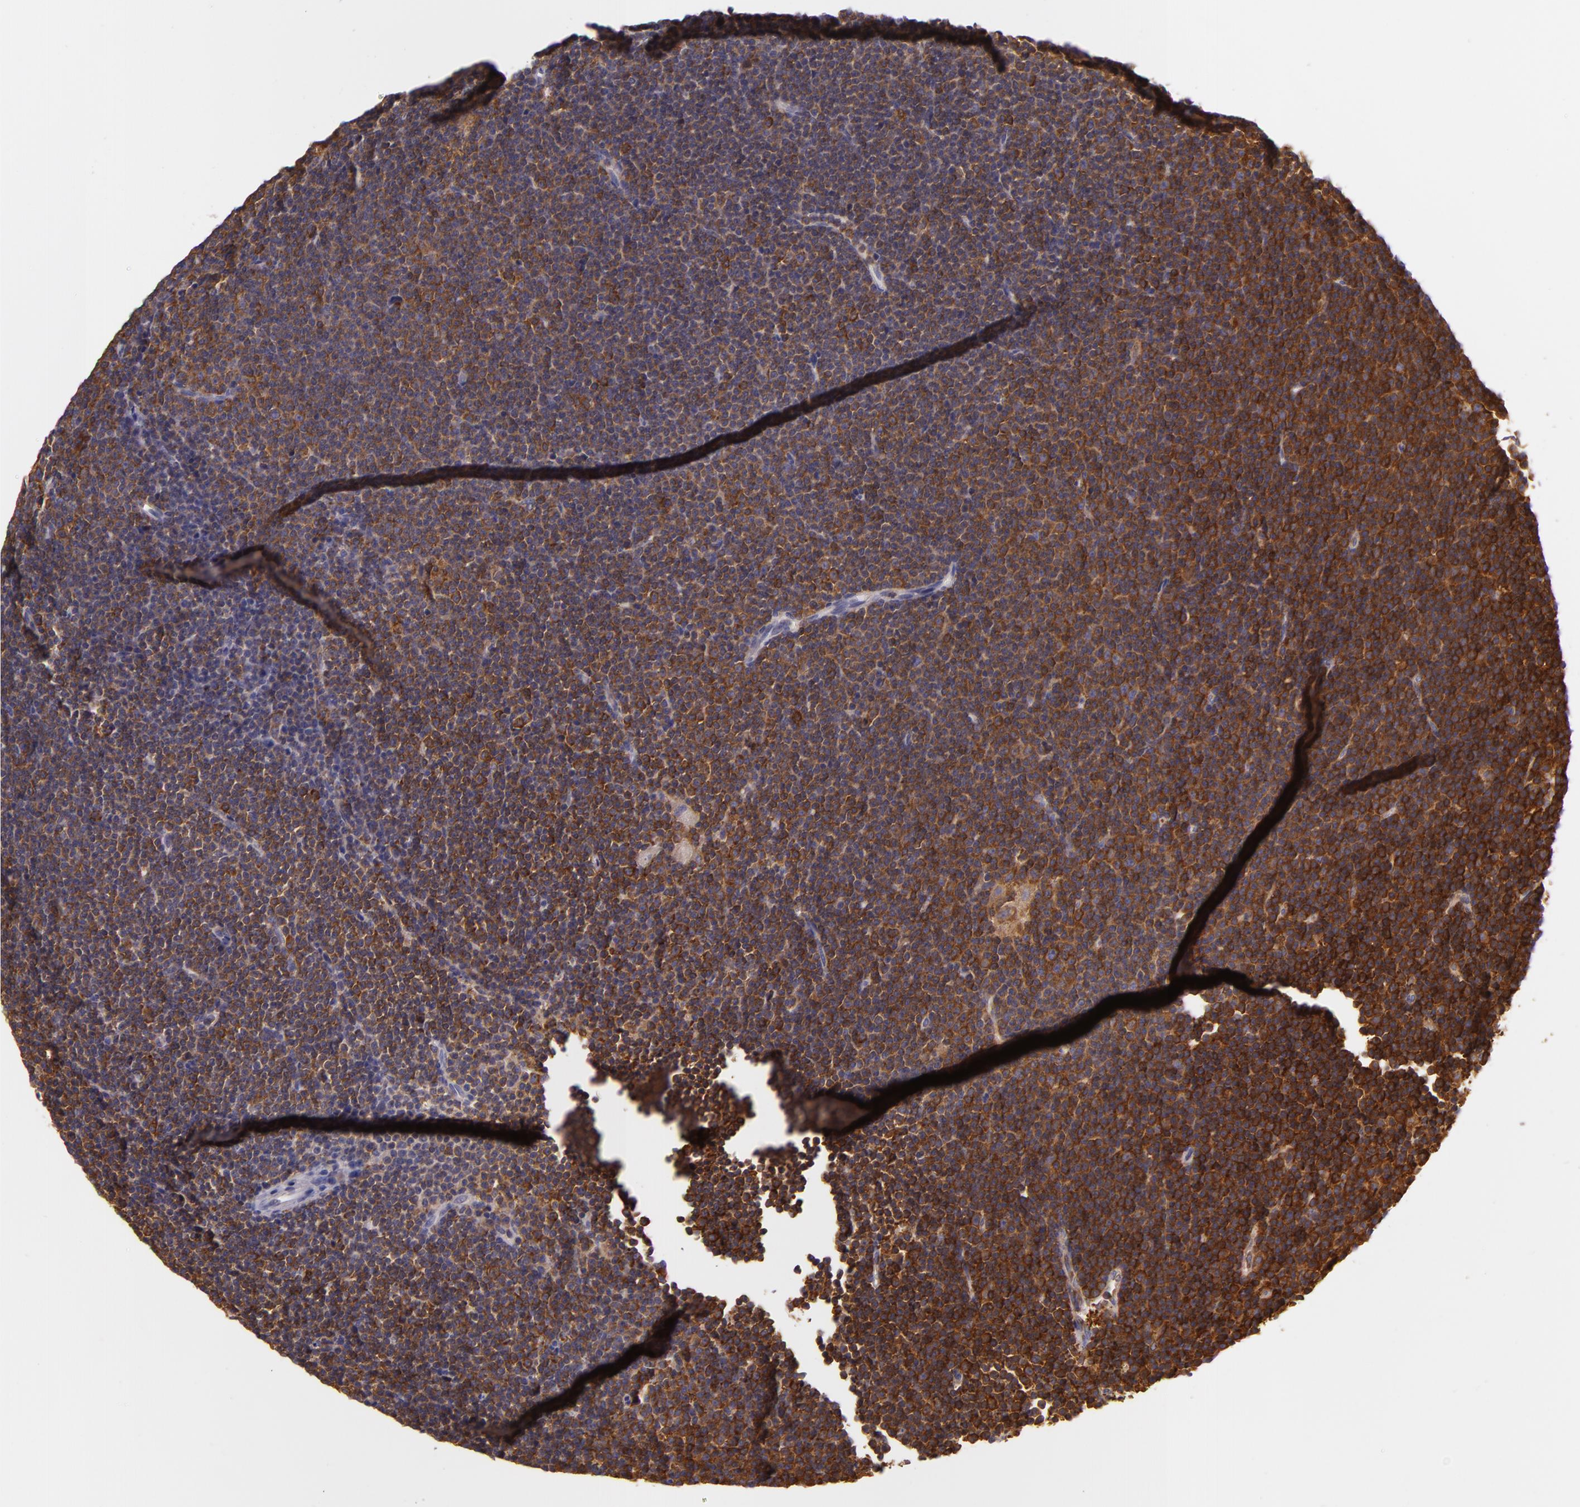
{"staining": {"intensity": "strong", "quantity": ">75%", "location": "cytoplasmic/membranous"}, "tissue": "lymphoma", "cell_type": "Tumor cells", "image_type": "cancer", "snomed": [{"axis": "morphology", "description": "Malignant lymphoma, non-Hodgkin's type, Low grade"}, {"axis": "topography", "description": "Lymph node"}], "caption": "Immunohistochemistry (IHC) (DAB) staining of human lymphoma exhibits strong cytoplasmic/membranous protein staining in approximately >75% of tumor cells.", "gene": "TLN1", "patient": {"sex": "female", "age": 69}}